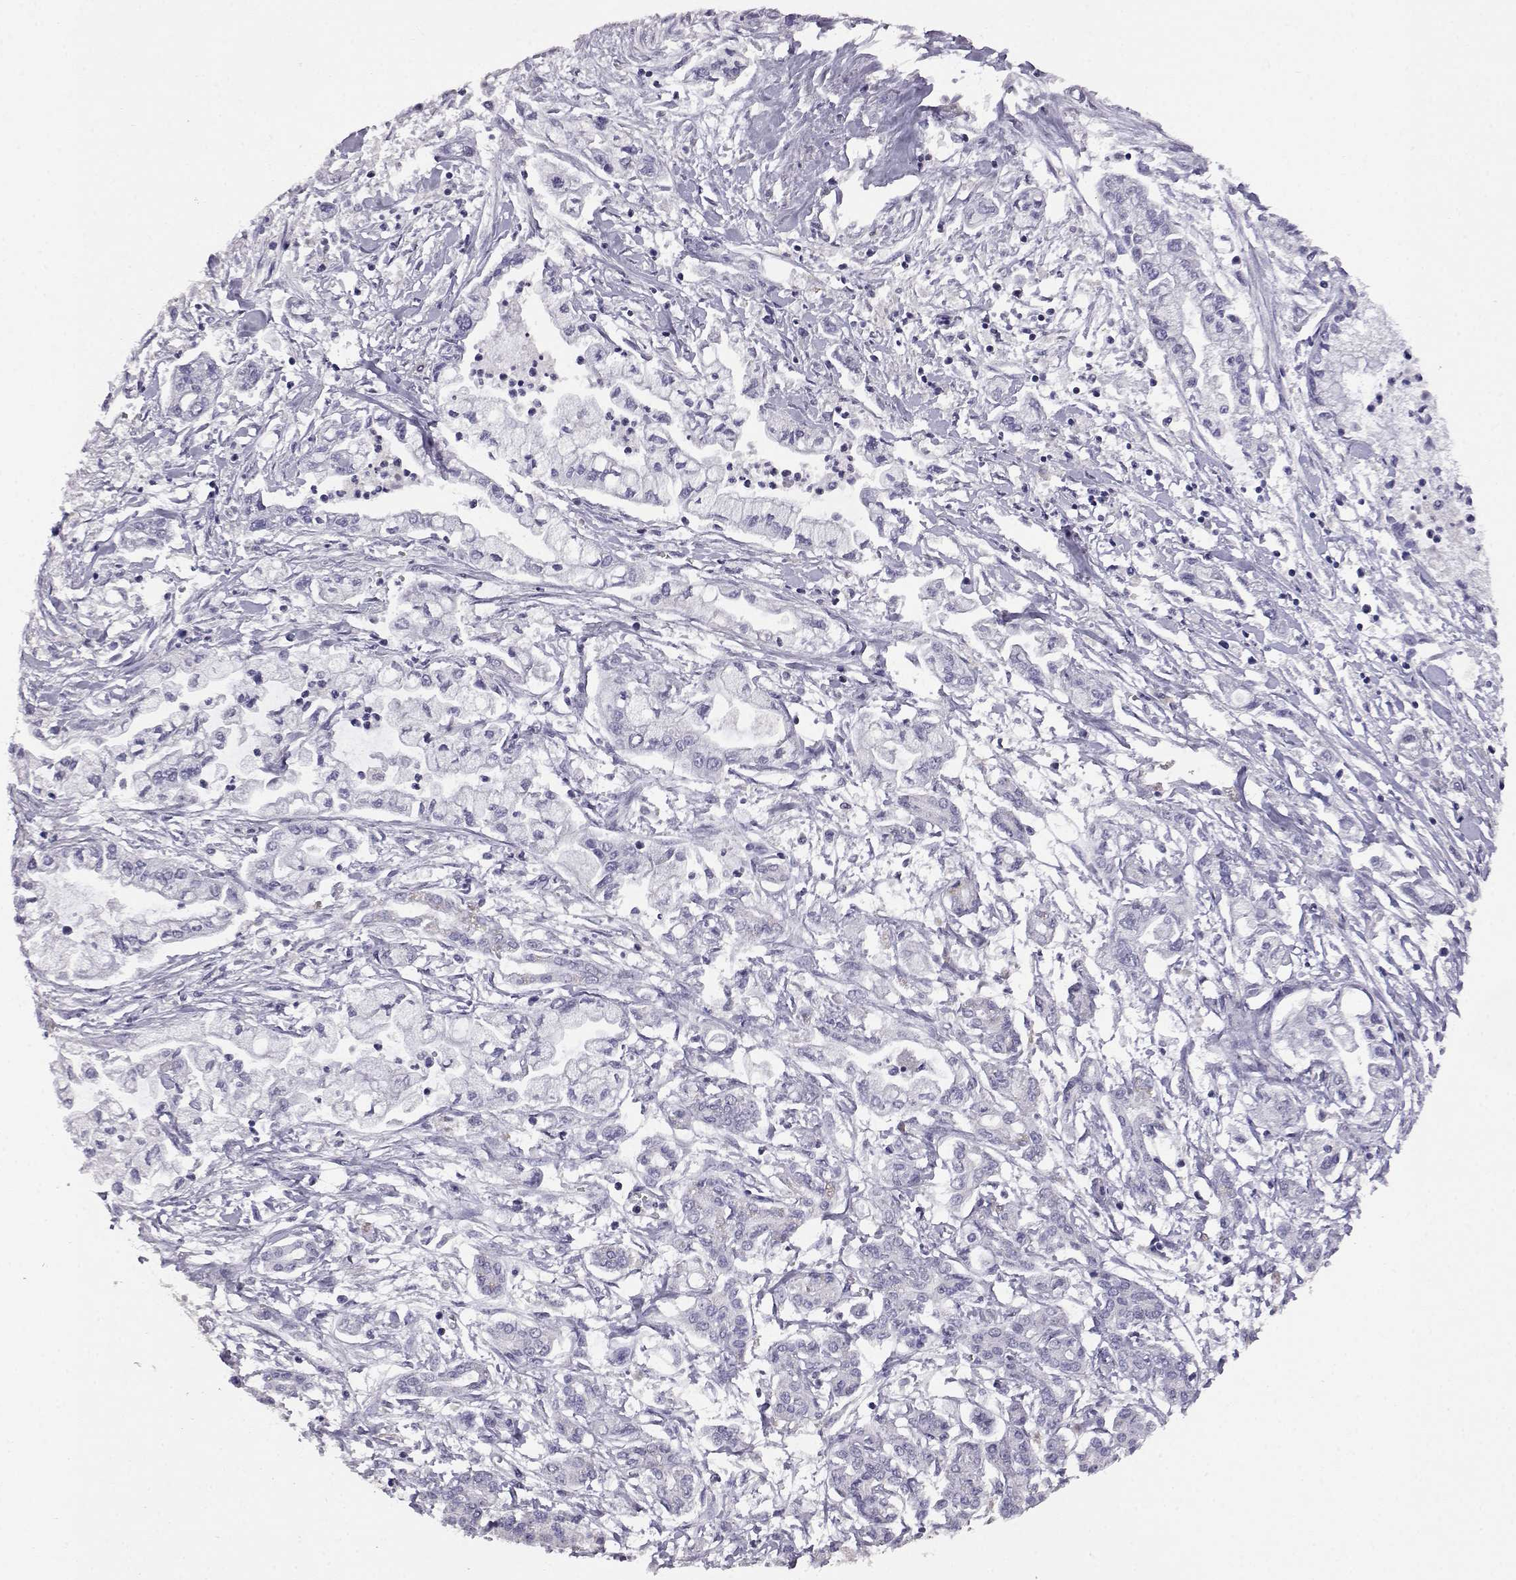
{"staining": {"intensity": "negative", "quantity": "none", "location": "none"}, "tissue": "pancreatic cancer", "cell_type": "Tumor cells", "image_type": "cancer", "snomed": [{"axis": "morphology", "description": "Adenocarcinoma, NOS"}, {"axis": "topography", "description": "Pancreas"}], "caption": "DAB (3,3'-diaminobenzidine) immunohistochemical staining of human pancreatic cancer (adenocarcinoma) displays no significant positivity in tumor cells.", "gene": "AKR1B1", "patient": {"sex": "male", "age": 54}}